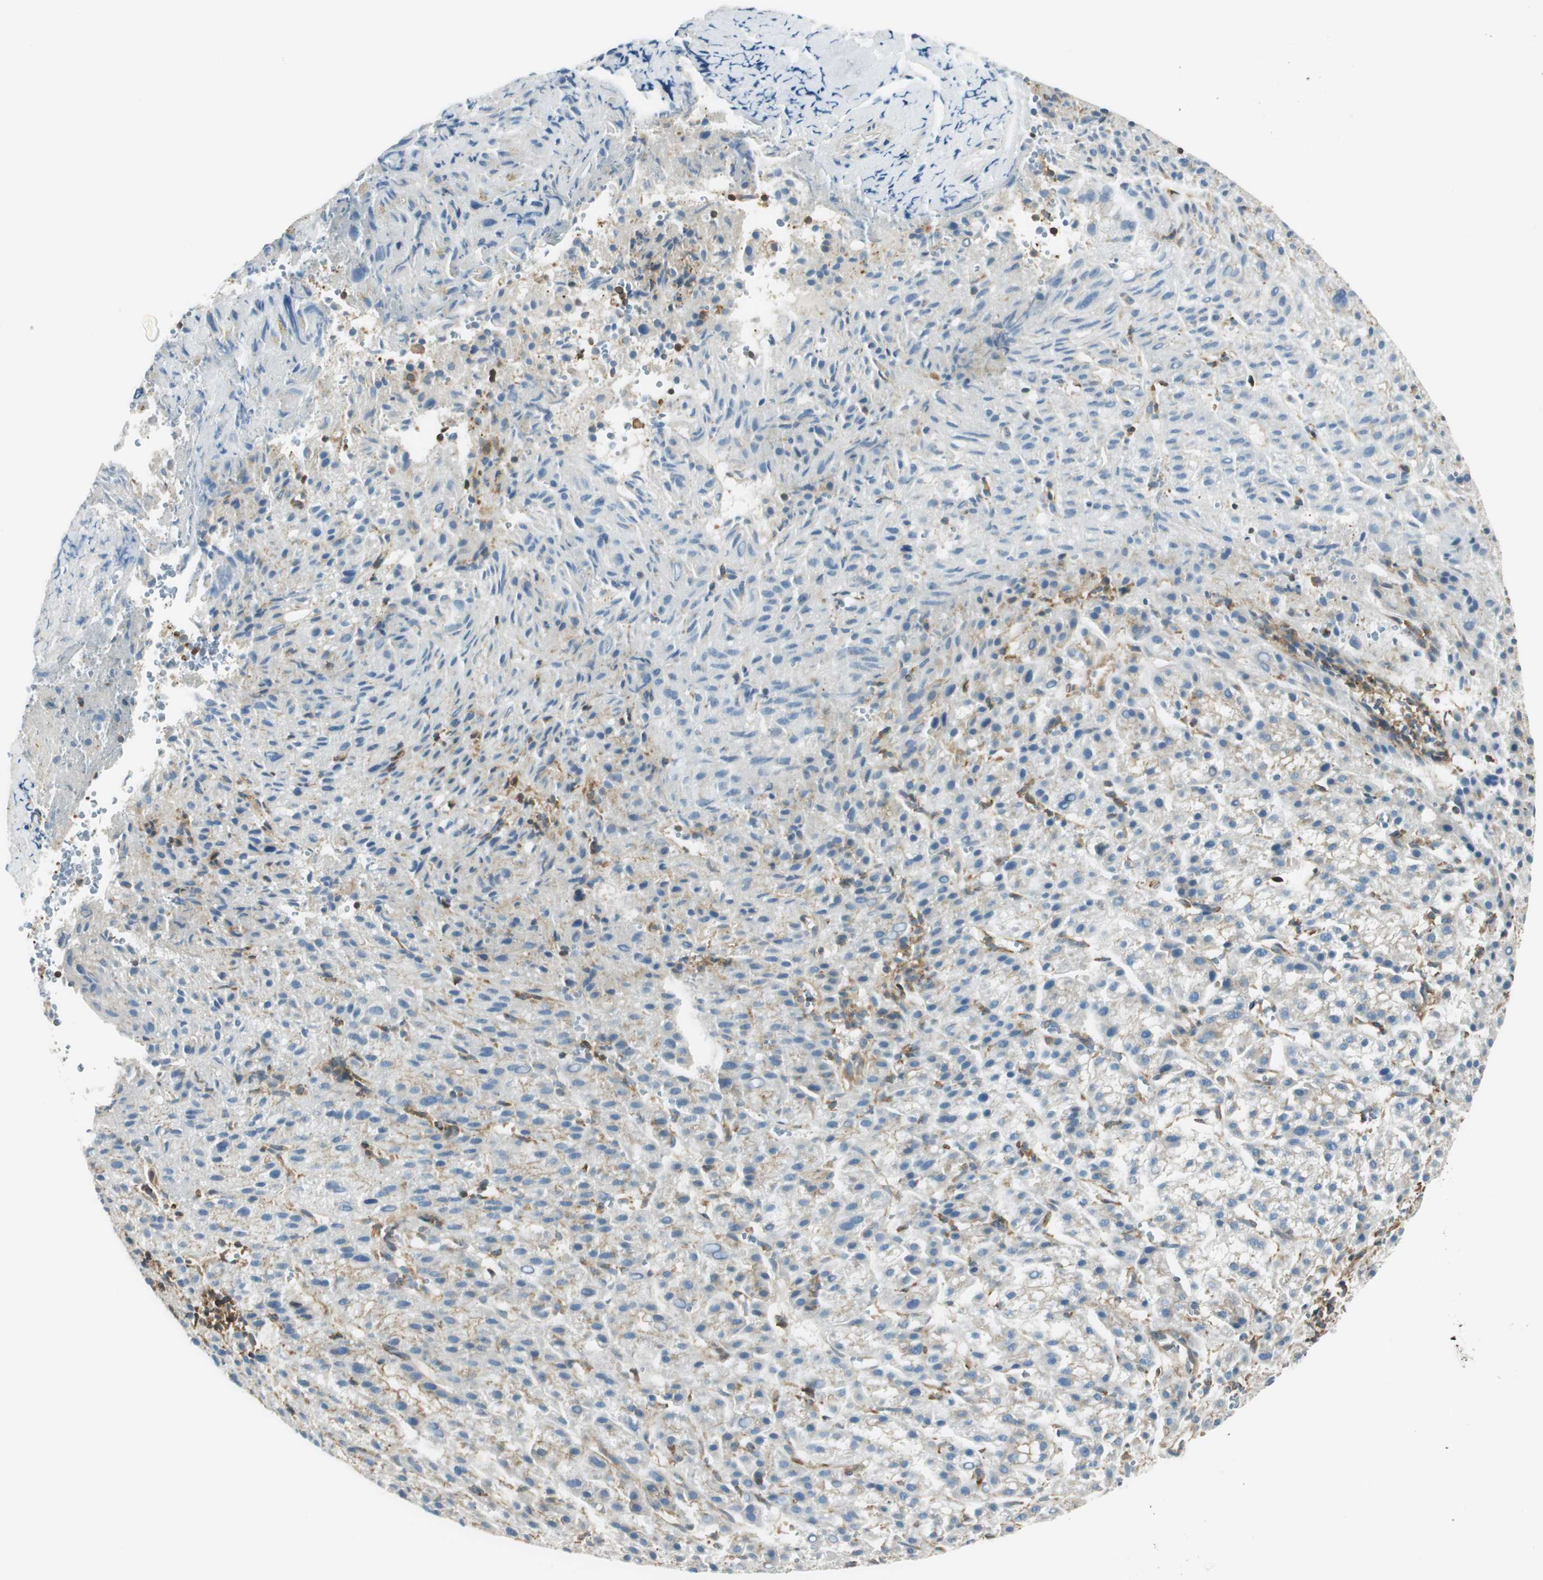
{"staining": {"intensity": "weak", "quantity": "<25%", "location": "cytoplasmic/membranous"}, "tissue": "liver cancer", "cell_type": "Tumor cells", "image_type": "cancer", "snomed": [{"axis": "morphology", "description": "Carcinoma, Hepatocellular, NOS"}, {"axis": "topography", "description": "Liver"}], "caption": "Immunohistochemistry histopathology image of human liver cancer (hepatocellular carcinoma) stained for a protein (brown), which displays no positivity in tumor cells.", "gene": "PI4K2B", "patient": {"sex": "female", "age": 58}}